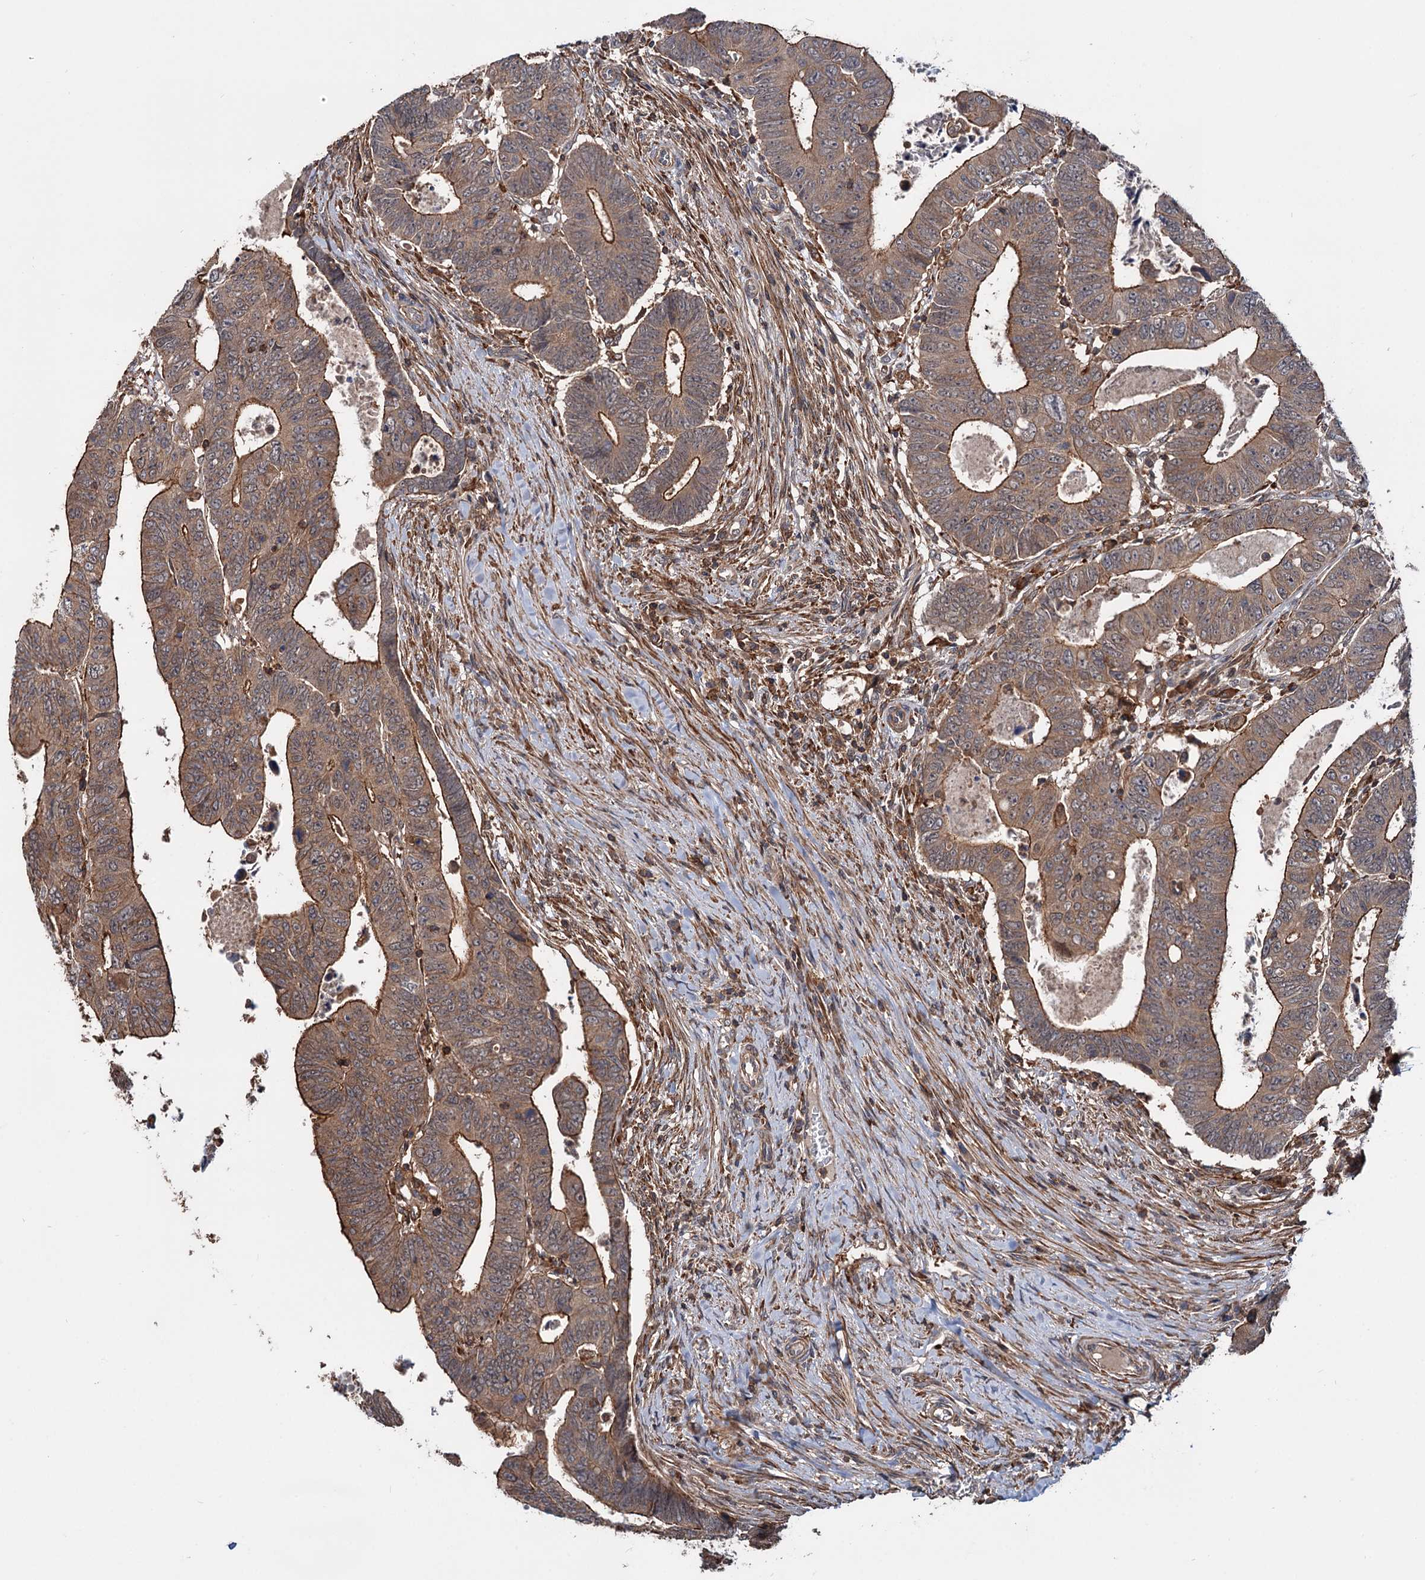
{"staining": {"intensity": "moderate", "quantity": ">75%", "location": "cytoplasmic/membranous"}, "tissue": "colorectal cancer", "cell_type": "Tumor cells", "image_type": "cancer", "snomed": [{"axis": "morphology", "description": "Normal tissue, NOS"}, {"axis": "morphology", "description": "Adenocarcinoma, NOS"}, {"axis": "topography", "description": "Rectum"}], "caption": "A brown stain labels moderate cytoplasmic/membranous staining of a protein in human colorectal cancer tumor cells. (DAB (3,3'-diaminobenzidine) IHC, brown staining for protein, blue staining for nuclei).", "gene": "GRIP1", "patient": {"sex": "female", "age": 65}}